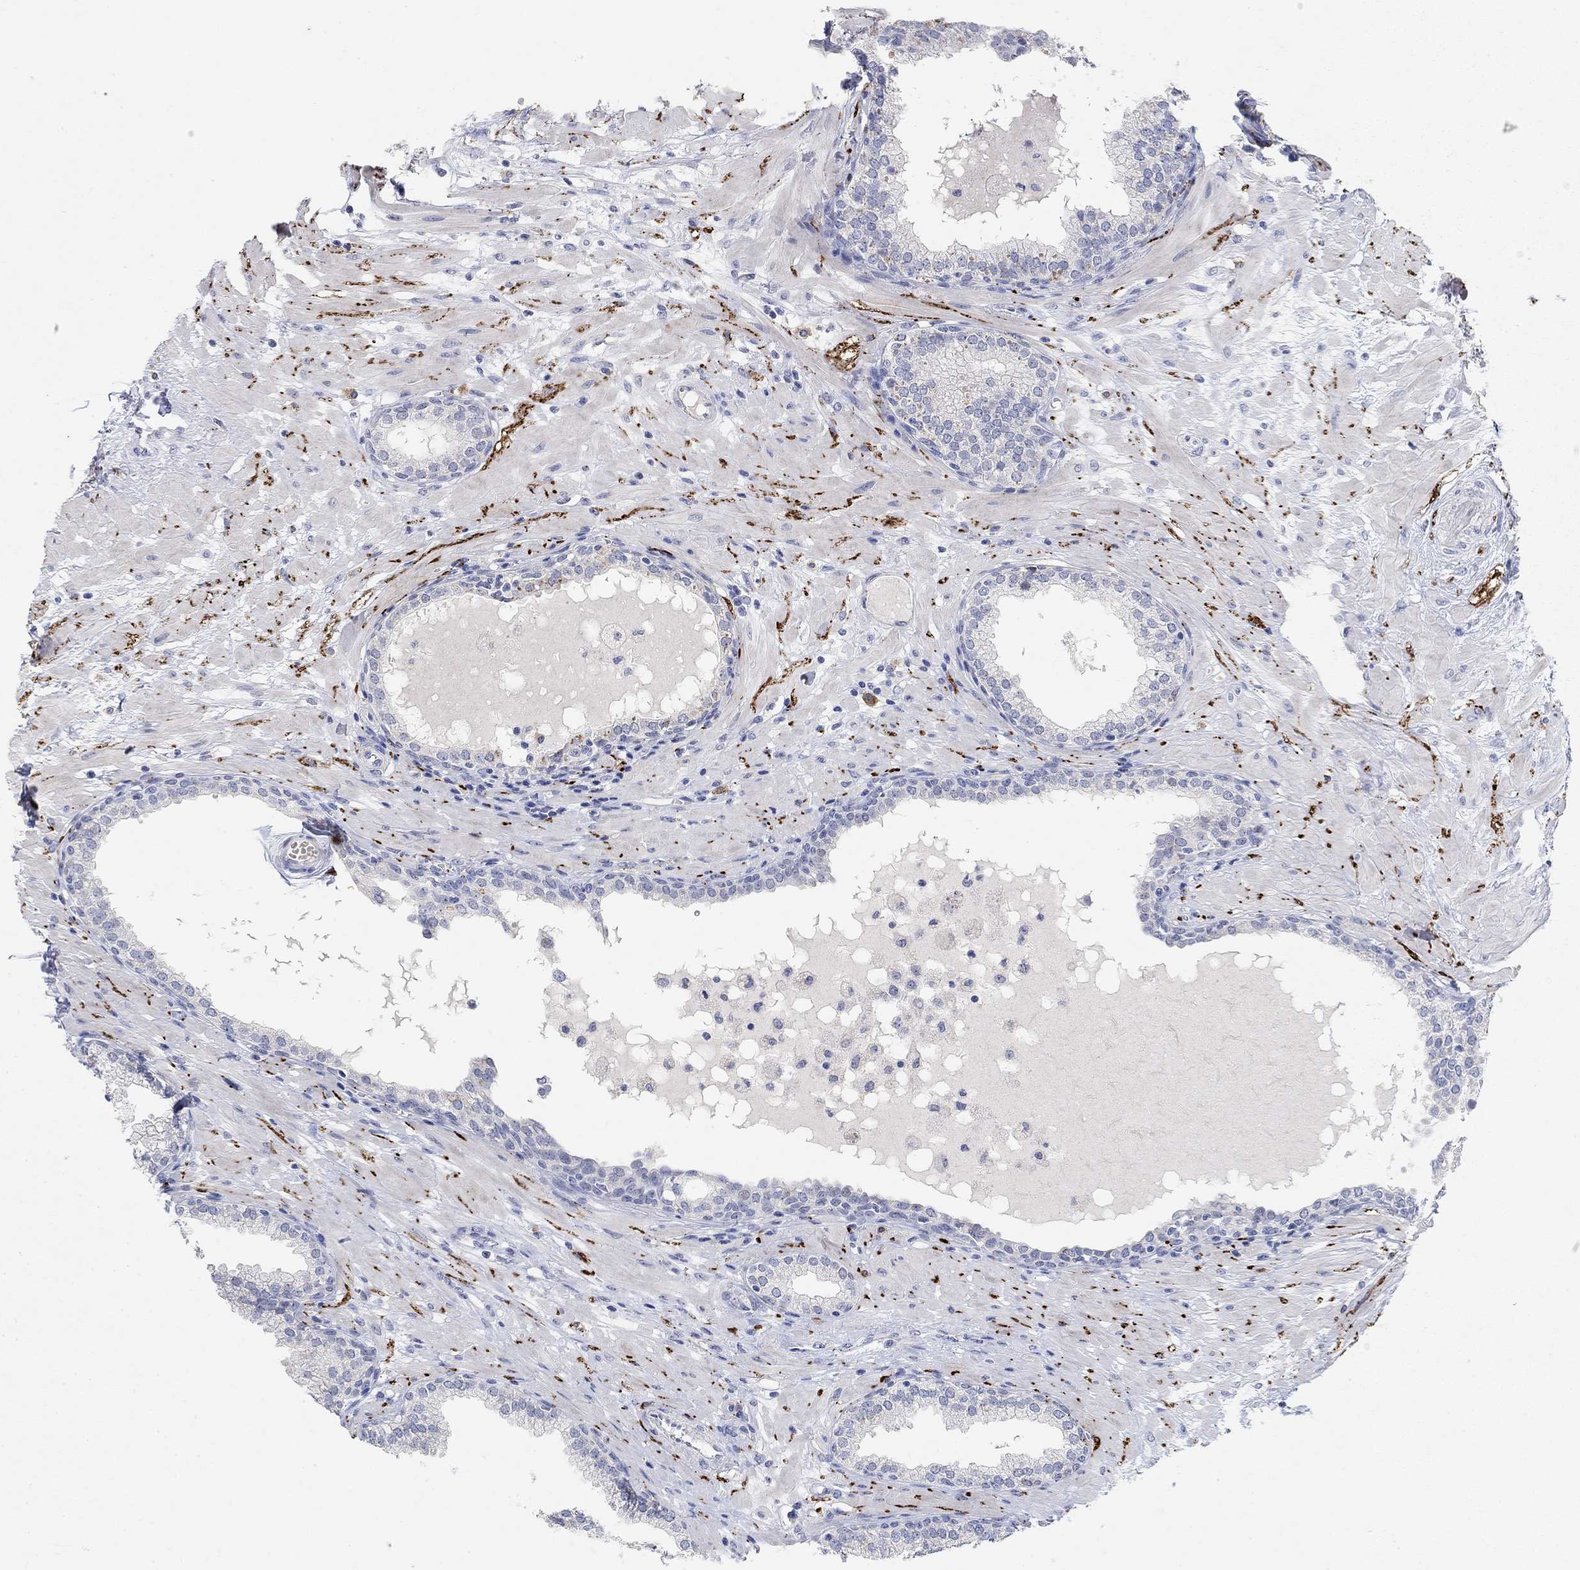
{"staining": {"intensity": "negative", "quantity": "none", "location": "none"}, "tissue": "prostate", "cell_type": "Glandular cells", "image_type": "normal", "snomed": [{"axis": "morphology", "description": "Normal tissue, NOS"}, {"axis": "topography", "description": "Prostate"}], "caption": "Histopathology image shows no significant protein staining in glandular cells of unremarkable prostate. (Immunohistochemistry (ihc), brightfield microscopy, high magnification).", "gene": "VAT1L", "patient": {"sex": "male", "age": 64}}